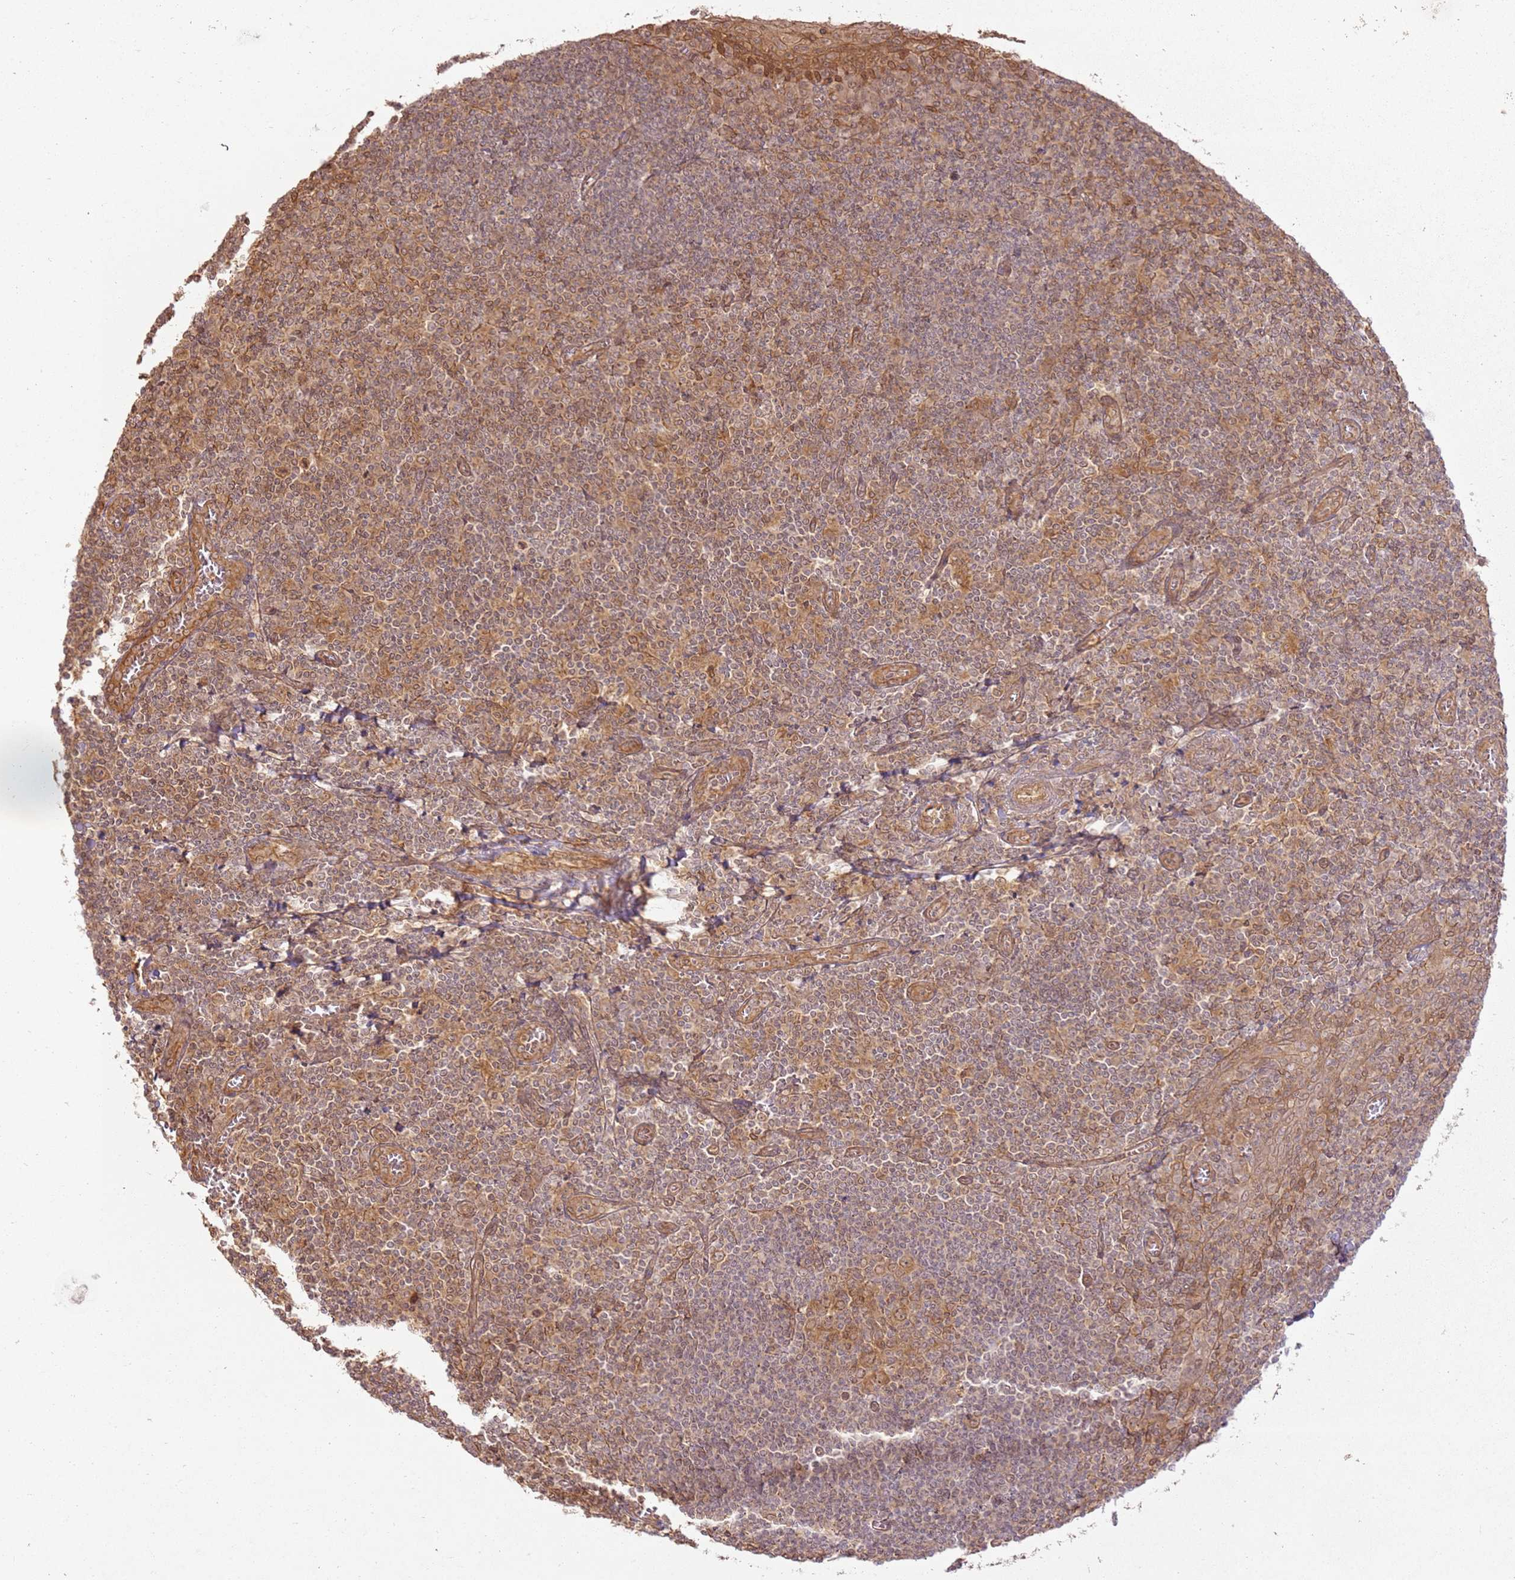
{"staining": {"intensity": "moderate", "quantity": ">75%", "location": "cytoplasmic/membranous"}, "tissue": "tonsil", "cell_type": "Germinal center cells", "image_type": "normal", "snomed": [{"axis": "morphology", "description": "Normal tissue, NOS"}, {"axis": "topography", "description": "Tonsil"}], "caption": "Tonsil stained for a protein (brown) exhibits moderate cytoplasmic/membranous positive expression in approximately >75% of germinal center cells.", "gene": "ZNF776", "patient": {"sex": "male", "age": 27}}